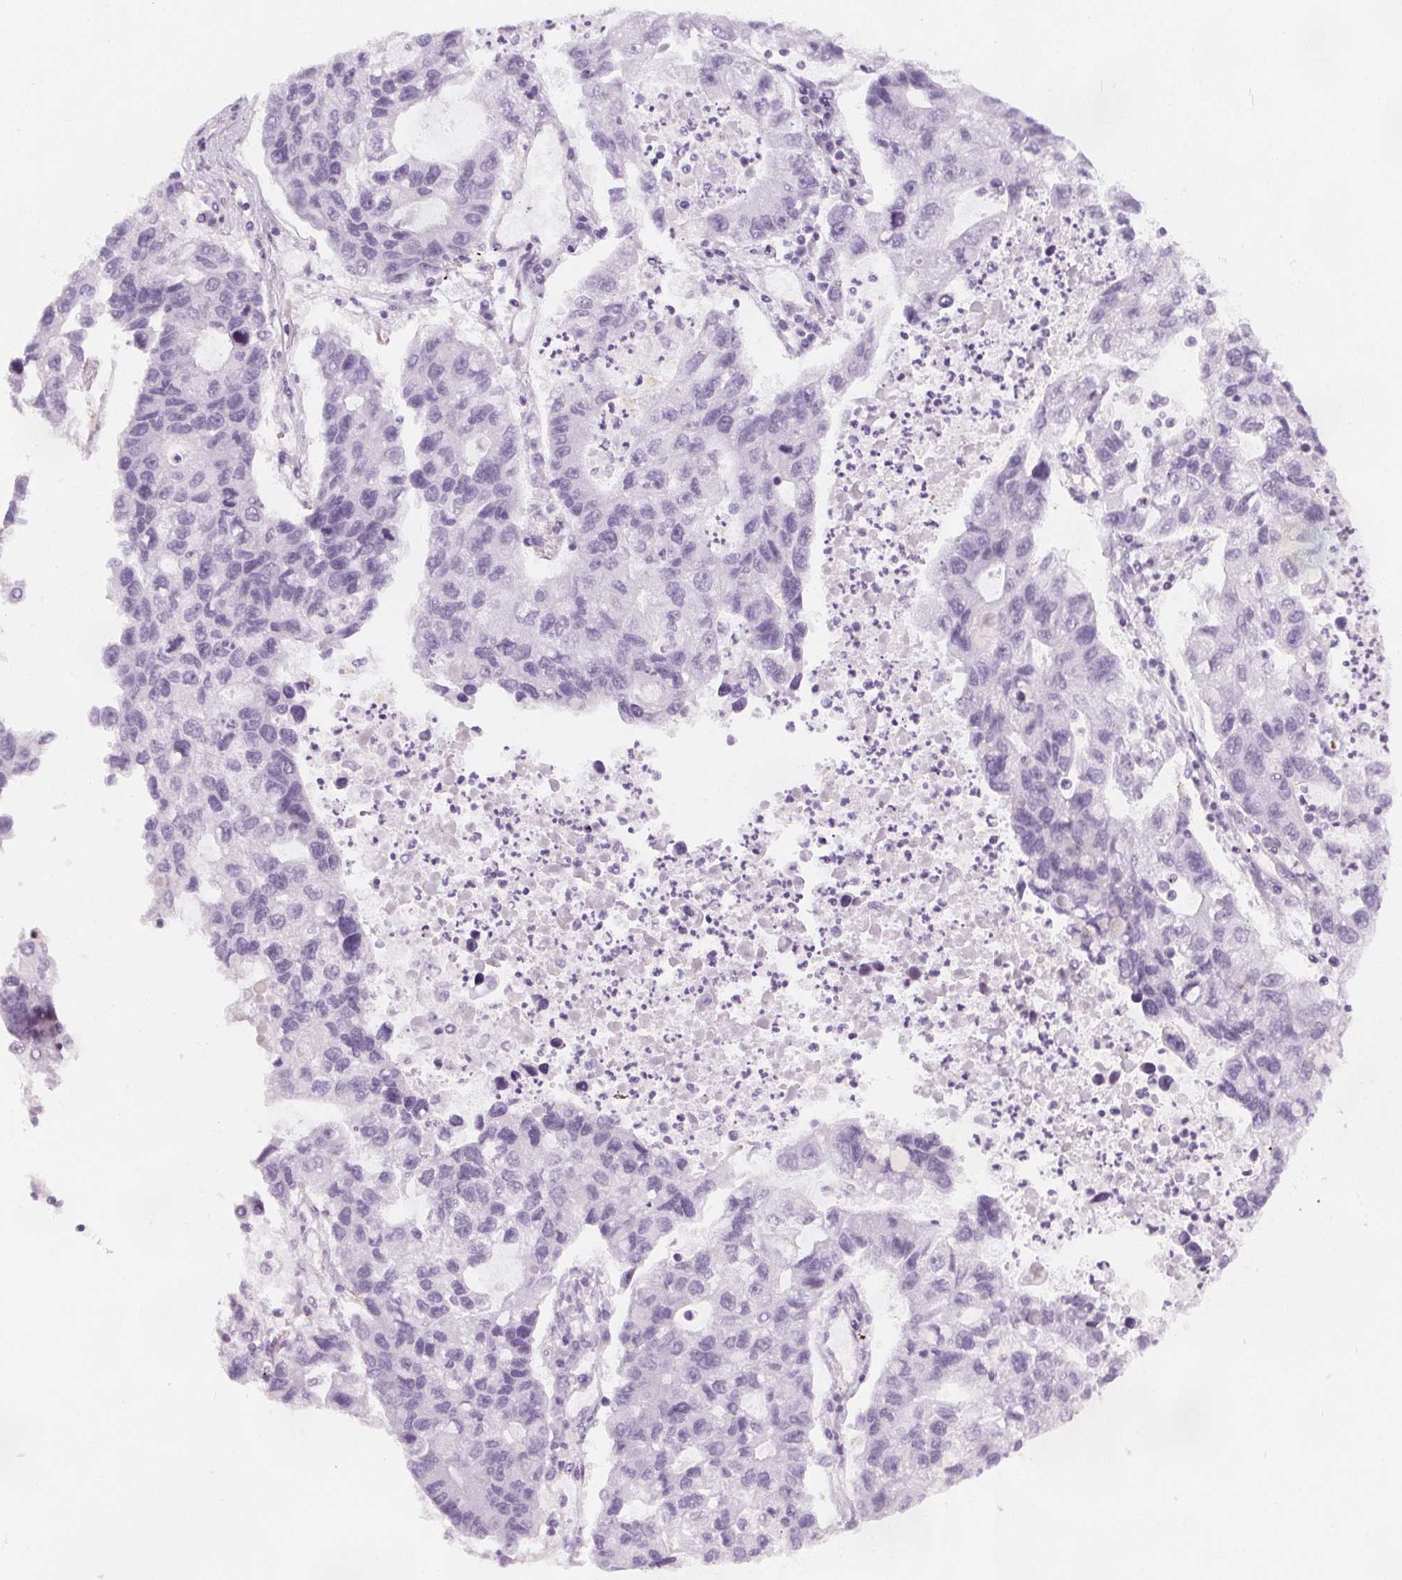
{"staining": {"intensity": "negative", "quantity": "none", "location": "none"}, "tissue": "lung cancer", "cell_type": "Tumor cells", "image_type": "cancer", "snomed": [{"axis": "morphology", "description": "Adenocarcinoma, NOS"}, {"axis": "topography", "description": "Bronchus"}, {"axis": "topography", "description": "Lung"}], "caption": "Tumor cells are negative for protein expression in human adenocarcinoma (lung).", "gene": "SLC5A12", "patient": {"sex": "female", "age": 51}}